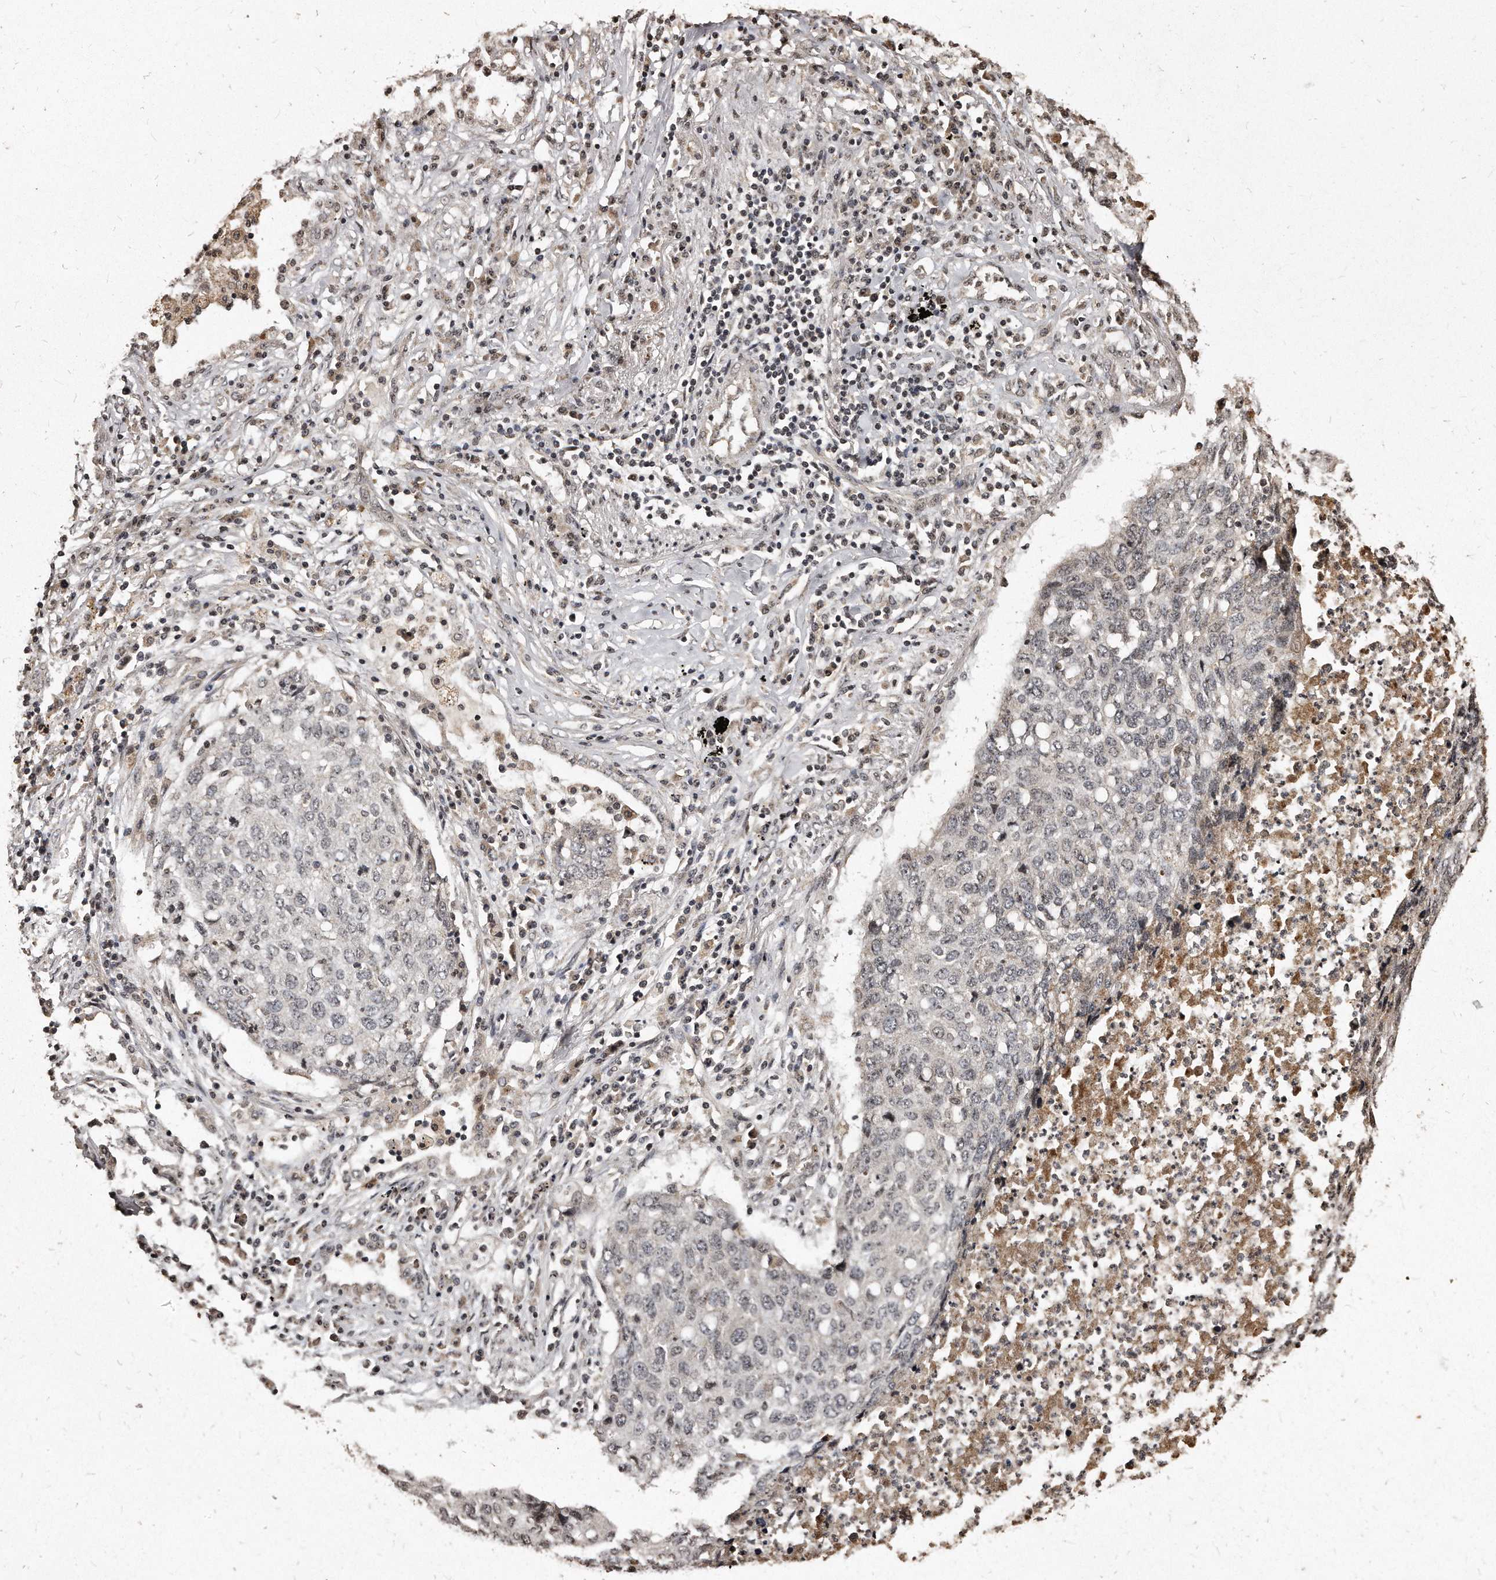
{"staining": {"intensity": "weak", "quantity": "<25%", "location": "nuclear"}, "tissue": "lung cancer", "cell_type": "Tumor cells", "image_type": "cancer", "snomed": [{"axis": "morphology", "description": "Squamous cell carcinoma, NOS"}, {"axis": "topography", "description": "Lung"}], "caption": "DAB (3,3'-diaminobenzidine) immunohistochemical staining of human squamous cell carcinoma (lung) shows no significant positivity in tumor cells. (Immunohistochemistry, brightfield microscopy, high magnification).", "gene": "TSHR", "patient": {"sex": "female", "age": 63}}